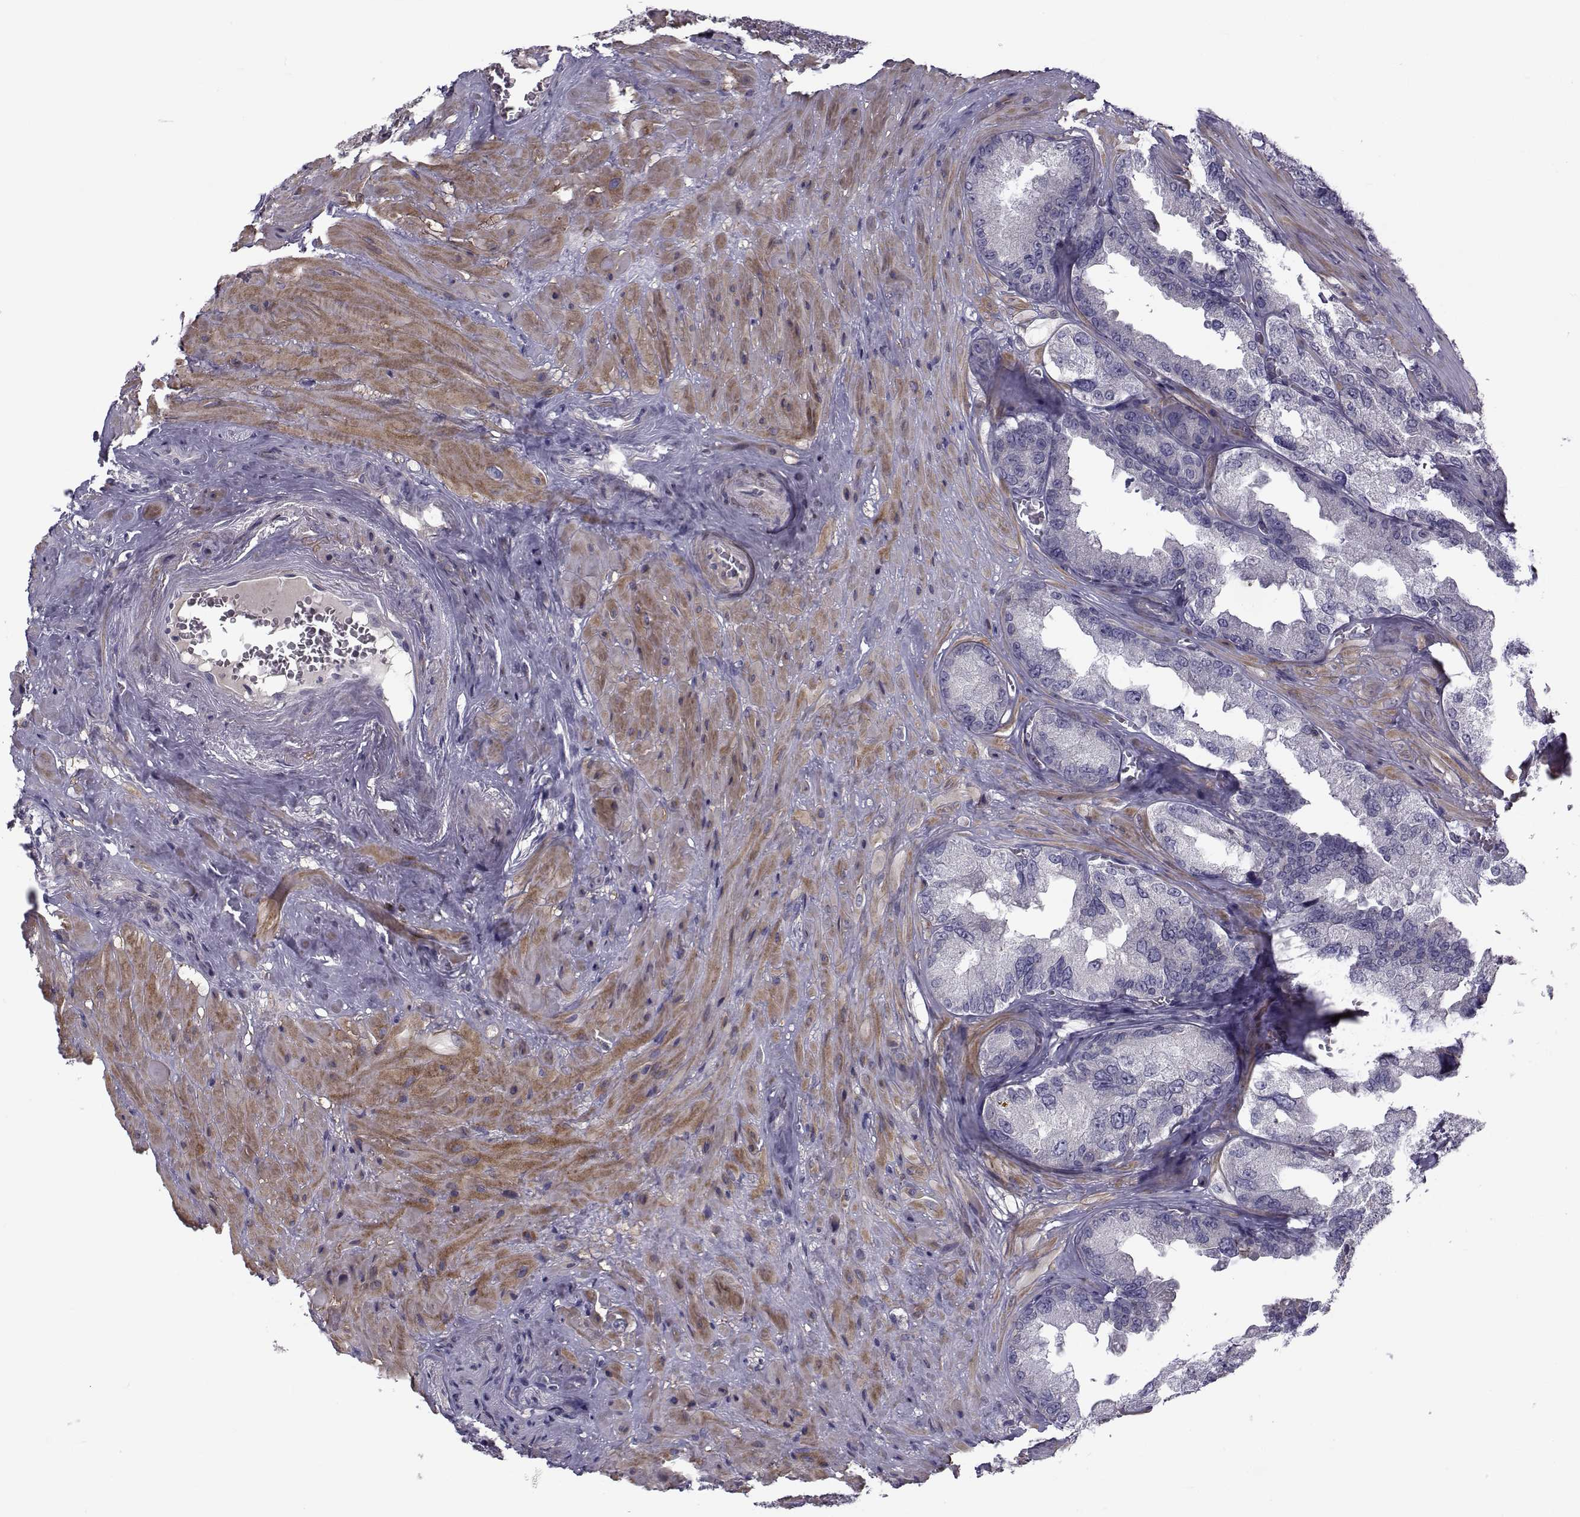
{"staining": {"intensity": "negative", "quantity": "none", "location": "none"}, "tissue": "seminal vesicle", "cell_type": "Glandular cells", "image_type": "normal", "snomed": [{"axis": "morphology", "description": "Normal tissue, NOS"}, {"axis": "topography", "description": "Seminal veicle"}], "caption": "Immunohistochemistry photomicrograph of unremarkable seminal vesicle: human seminal vesicle stained with DAB exhibits no significant protein expression in glandular cells.", "gene": "LRRC27", "patient": {"sex": "male", "age": 72}}